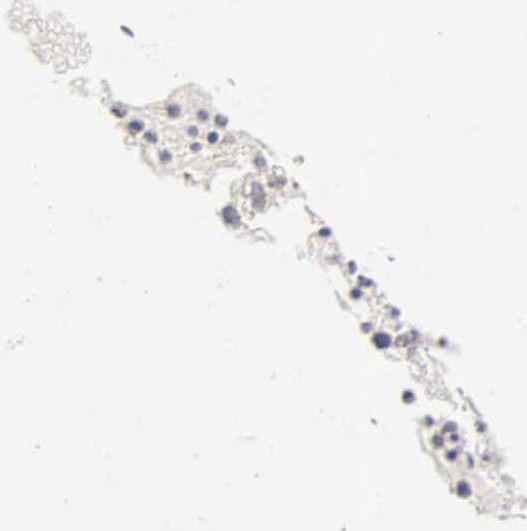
{"staining": {"intensity": "weak", "quantity": "<25%", "location": "cytoplasmic/membranous"}, "tissue": "bone marrow", "cell_type": "Hematopoietic cells", "image_type": "normal", "snomed": [{"axis": "morphology", "description": "Normal tissue, NOS"}, {"axis": "topography", "description": "Bone marrow"}], "caption": "Human bone marrow stained for a protein using IHC displays no staining in hematopoietic cells.", "gene": "MB", "patient": {"sex": "female", "age": 74}}